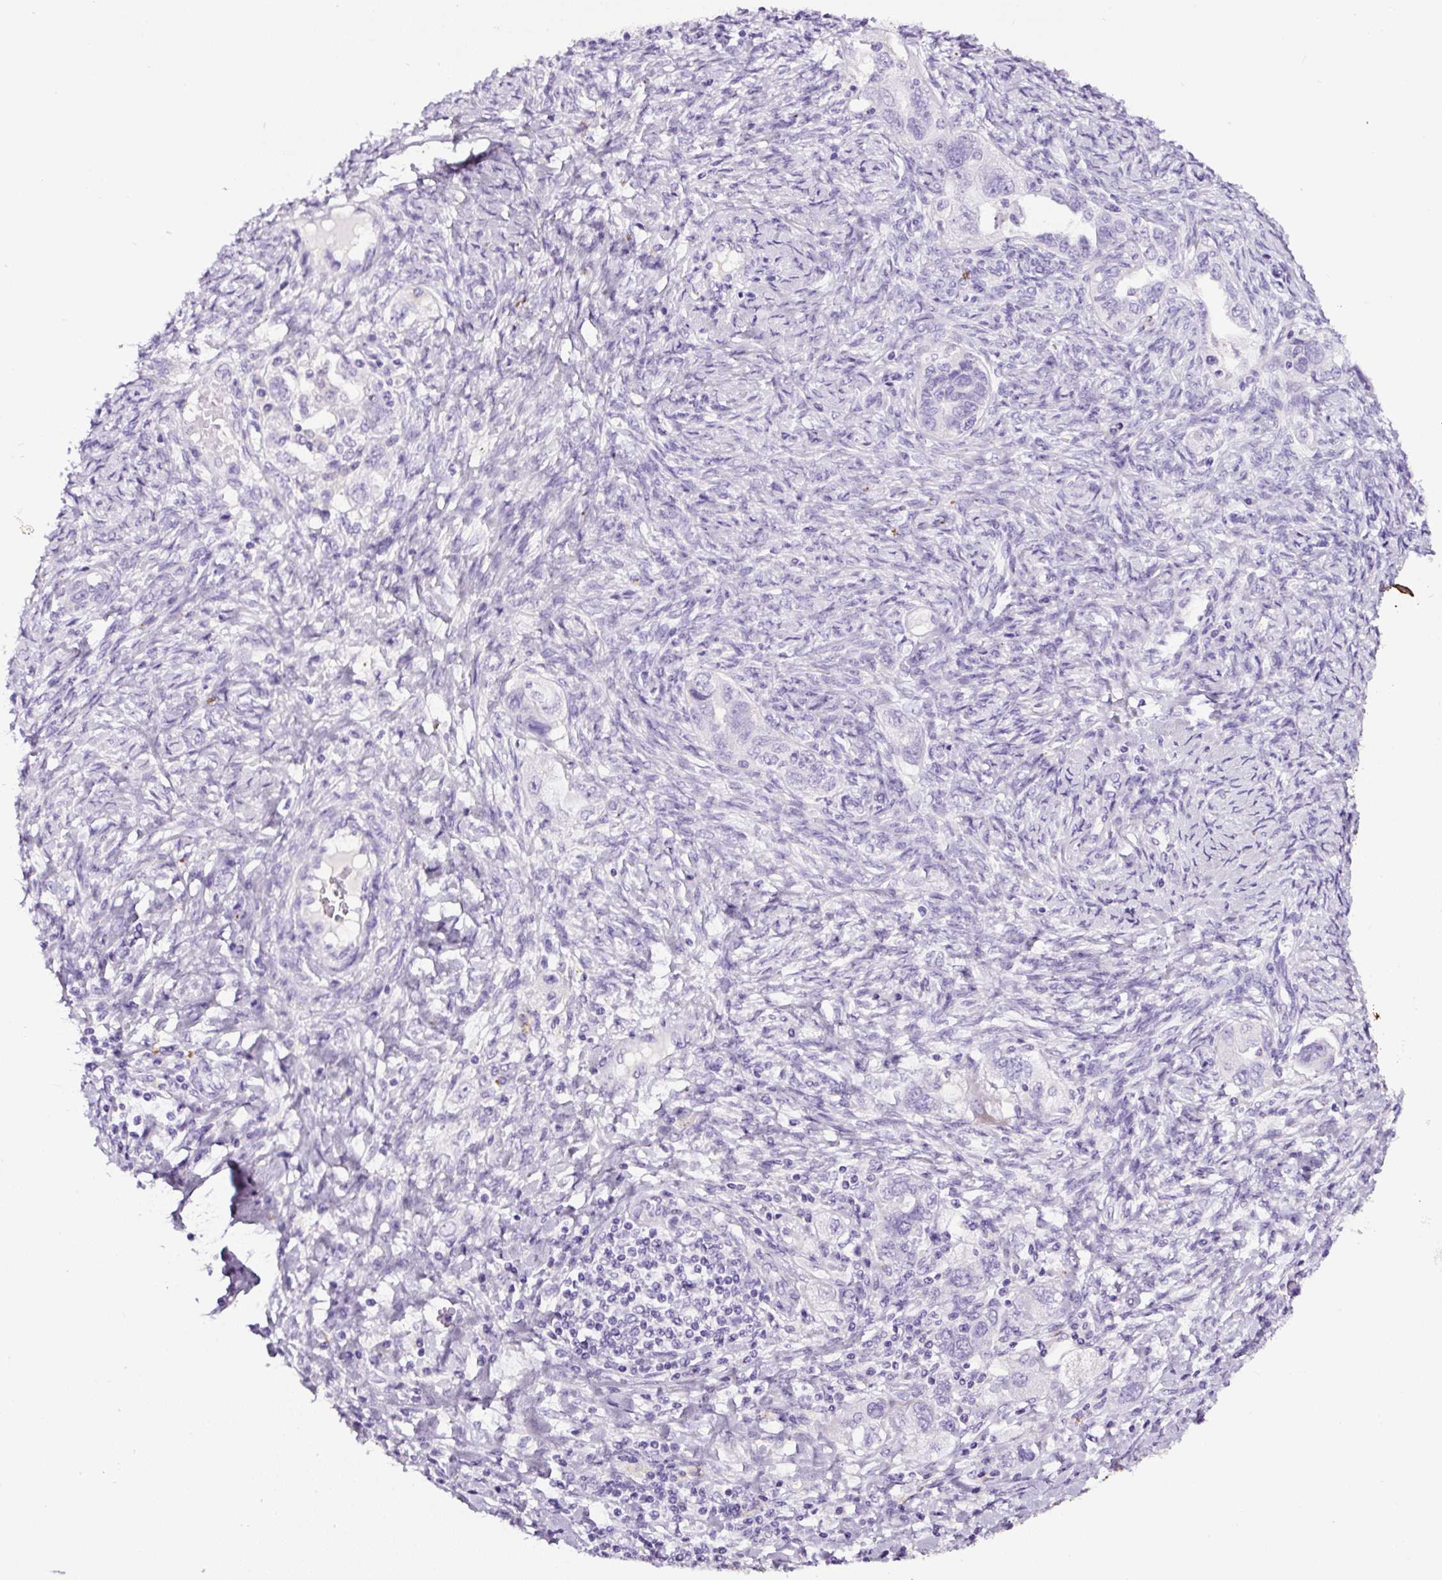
{"staining": {"intensity": "negative", "quantity": "none", "location": "none"}, "tissue": "ovarian cancer", "cell_type": "Tumor cells", "image_type": "cancer", "snomed": [{"axis": "morphology", "description": "Carcinoma, NOS"}, {"axis": "morphology", "description": "Cystadenocarcinoma, serous, NOS"}, {"axis": "topography", "description": "Ovary"}], "caption": "Immunohistochemistry micrograph of ovarian cancer stained for a protein (brown), which exhibits no staining in tumor cells.", "gene": "SP8", "patient": {"sex": "female", "age": 69}}